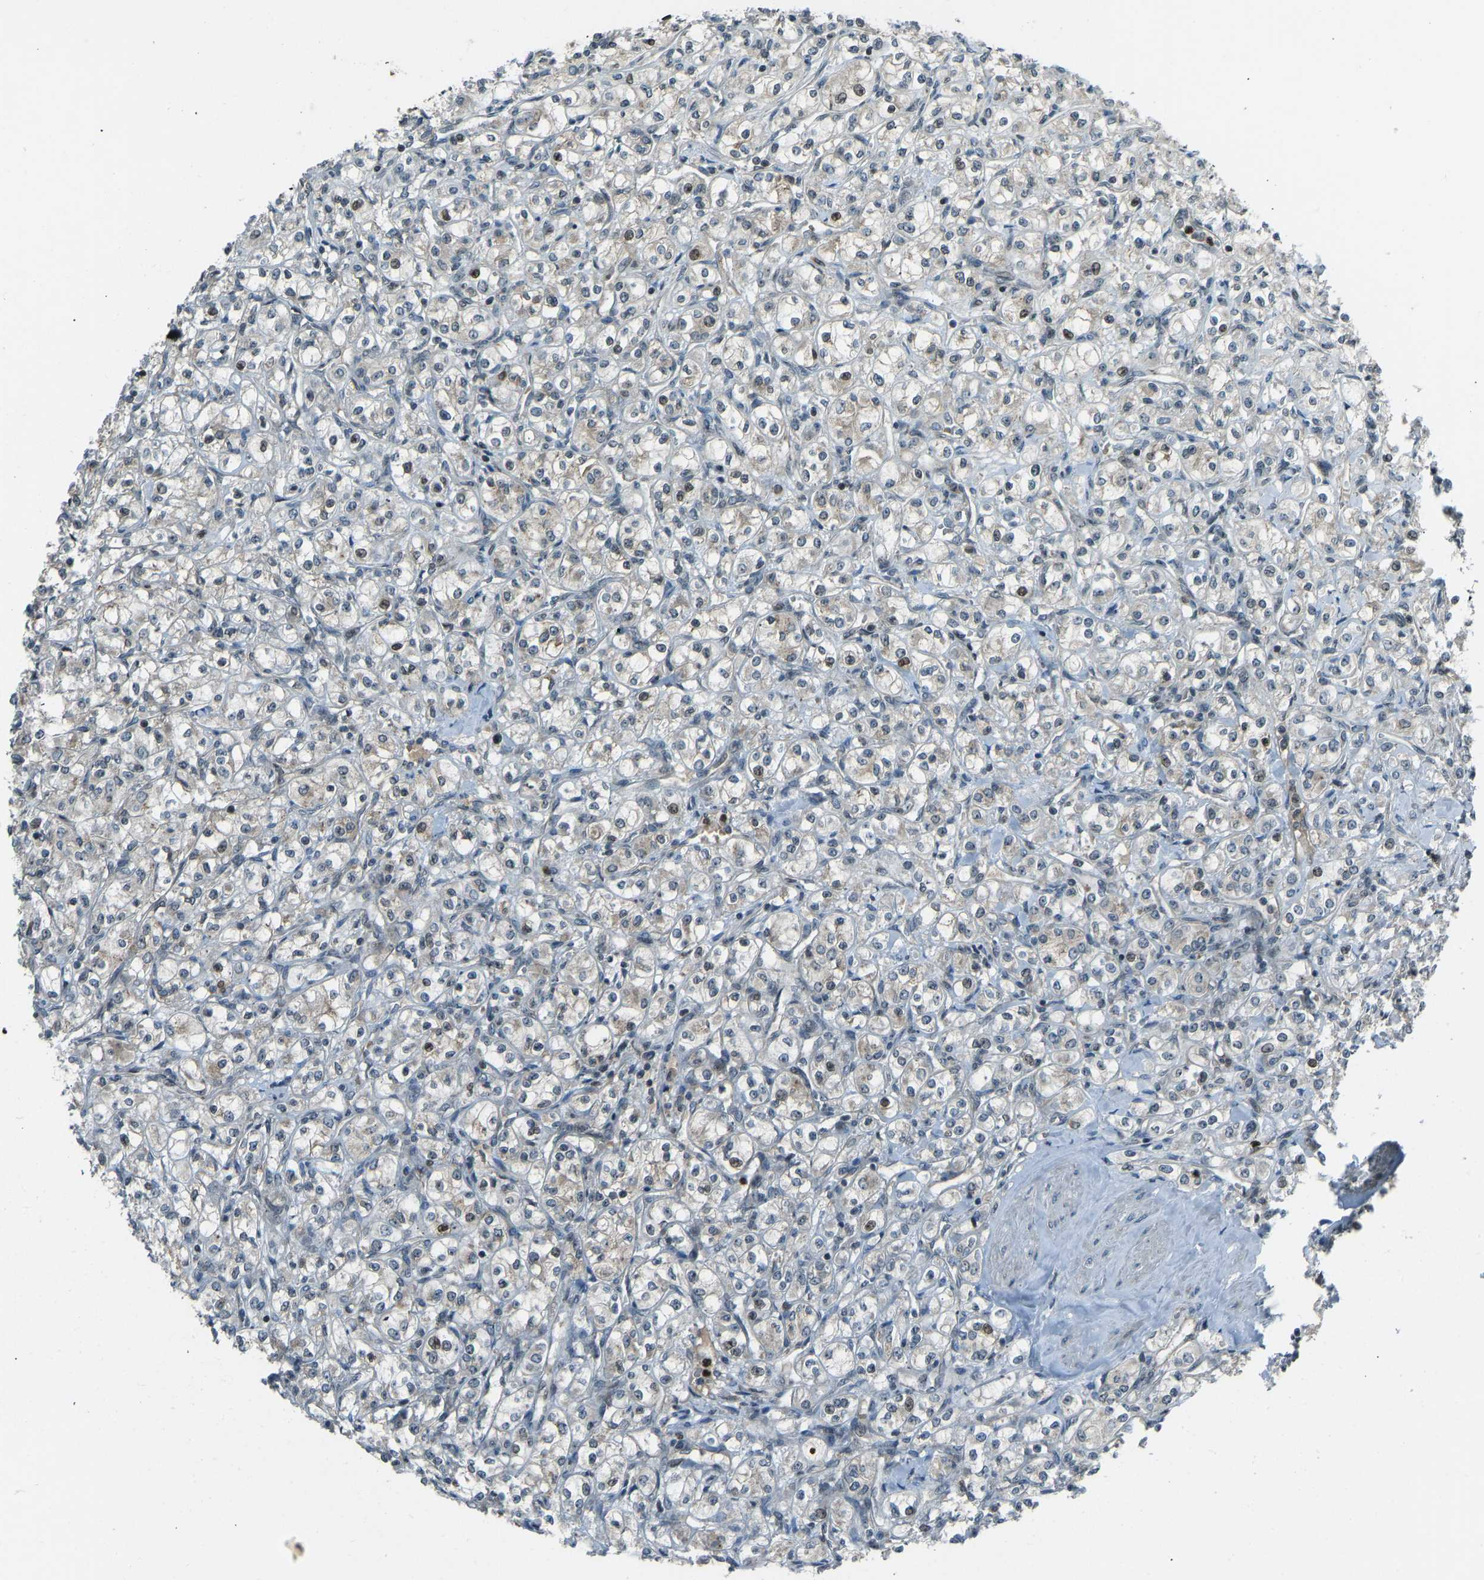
{"staining": {"intensity": "moderate", "quantity": "<25%", "location": "nuclear"}, "tissue": "renal cancer", "cell_type": "Tumor cells", "image_type": "cancer", "snomed": [{"axis": "morphology", "description": "Adenocarcinoma, NOS"}, {"axis": "topography", "description": "Kidney"}], "caption": "Approximately <25% of tumor cells in renal cancer (adenocarcinoma) reveal moderate nuclear protein positivity as visualized by brown immunohistochemical staining.", "gene": "SVOPL", "patient": {"sex": "male", "age": 77}}